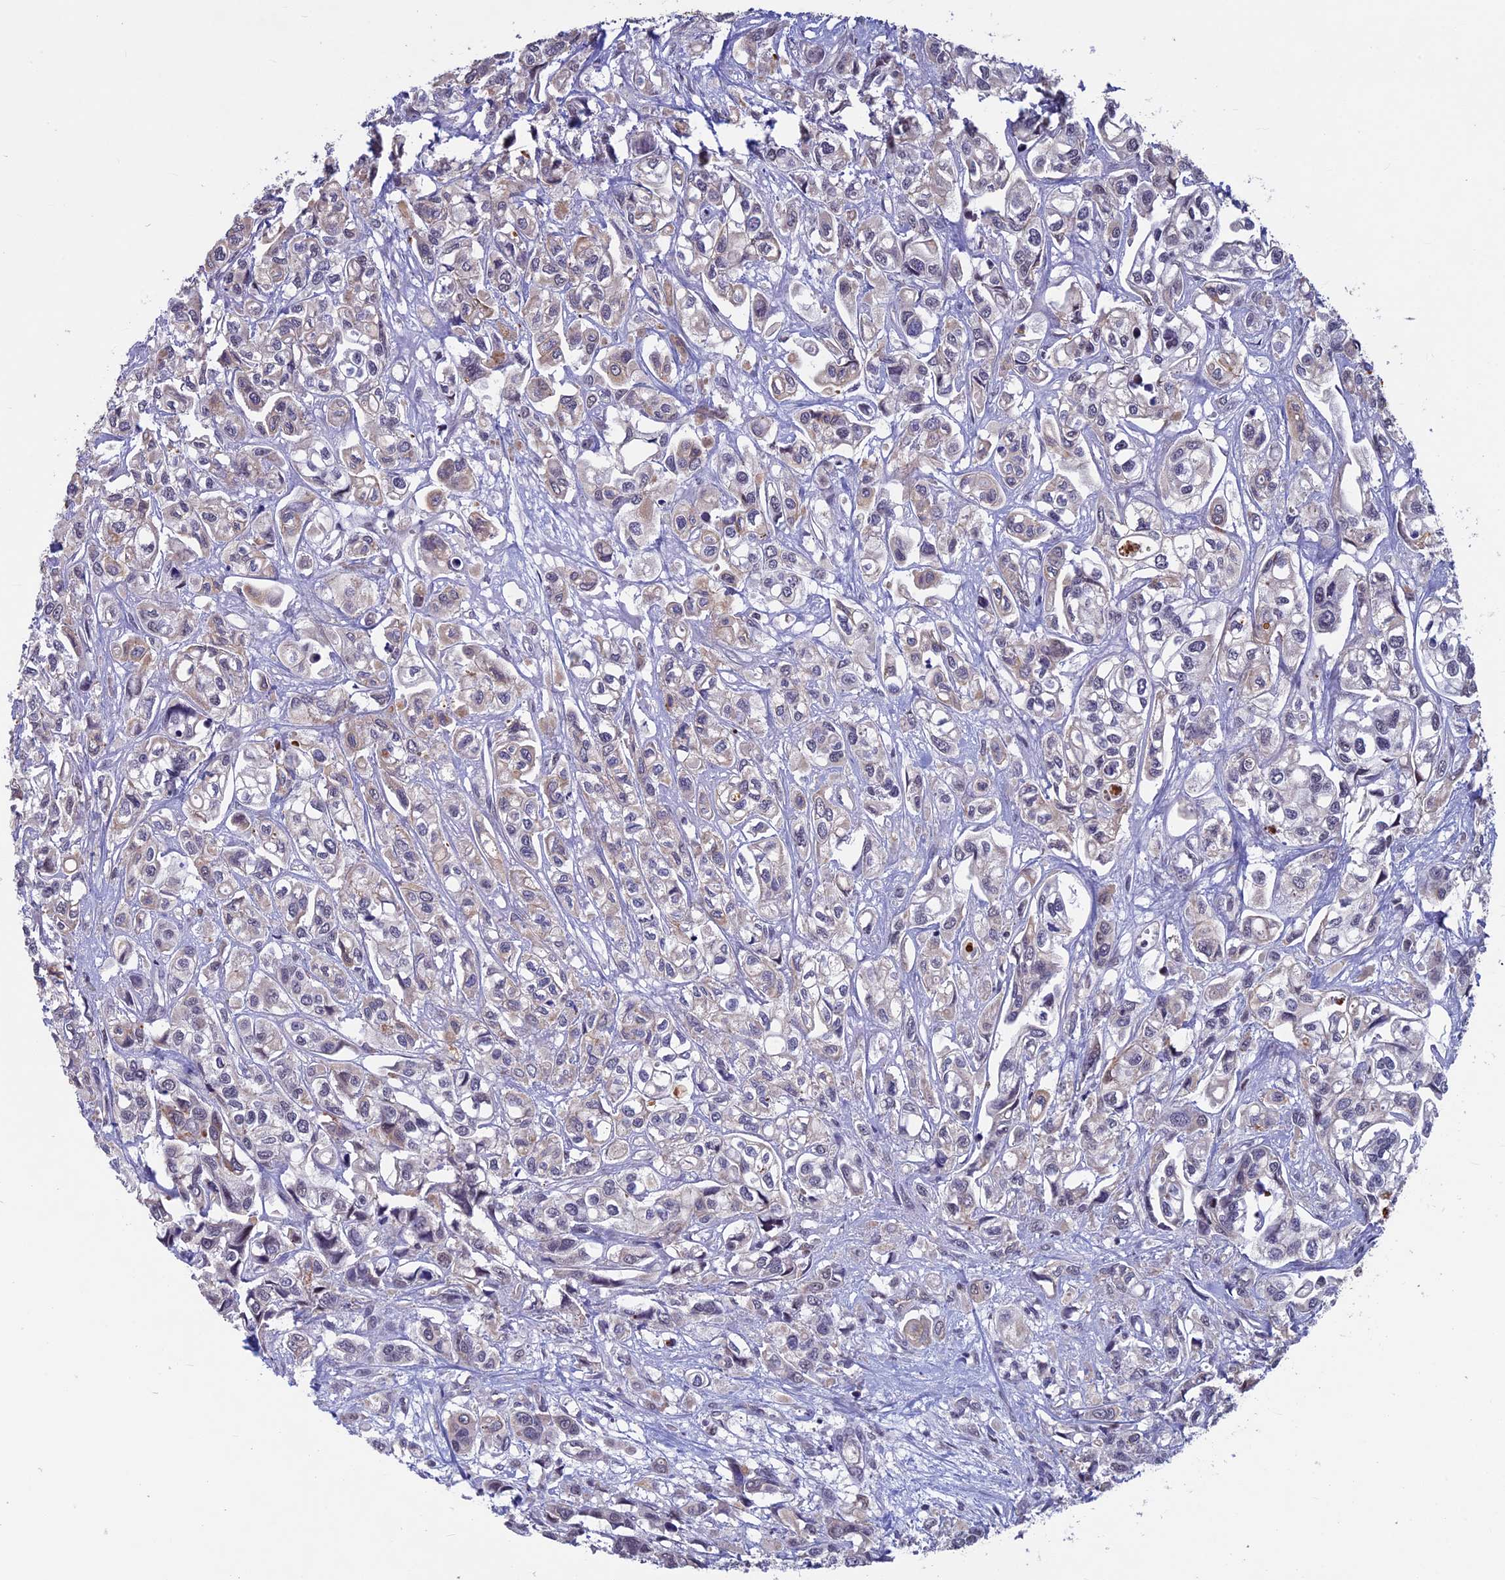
{"staining": {"intensity": "weak", "quantity": "<25%", "location": "cytoplasmic/membranous"}, "tissue": "urothelial cancer", "cell_type": "Tumor cells", "image_type": "cancer", "snomed": [{"axis": "morphology", "description": "Urothelial carcinoma, High grade"}, {"axis": "topography", "description": "Urinary bladder"}], "caption": "DAB immunohistochemical staining of human urothelial carcinoma (high-grade) demonstrates no significant staining in tumor cells.", "gene": "SPIRE1", "patient": {"sex": "male", "age": 67}}